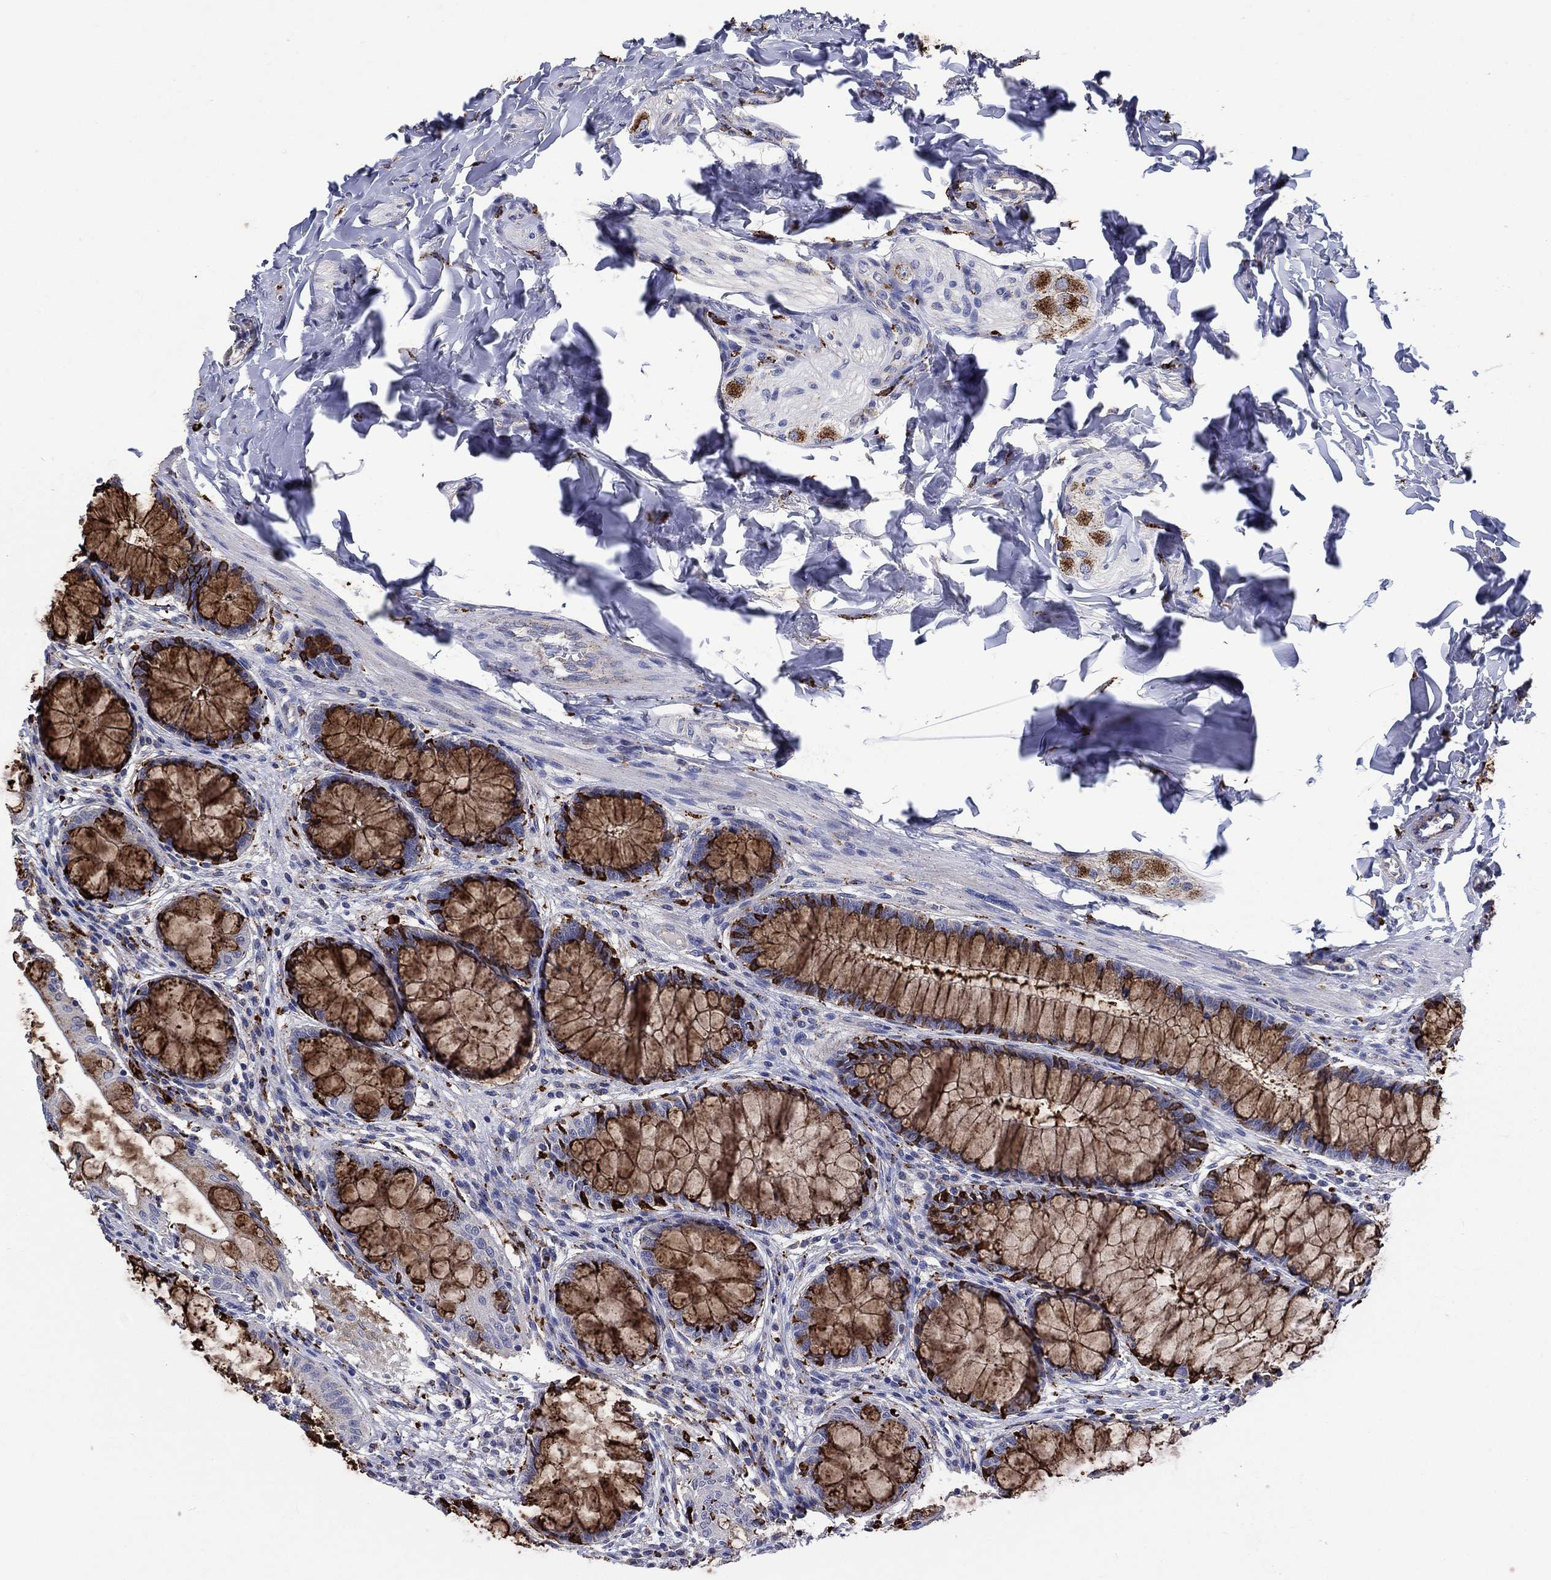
{"staining": {"intensity": "negative", "quantity": "none", "location": "none"}, "tissue": "colon", "cell_type": "Endothelial cells", "image_type": "normal", "snomed": [{"axis": "morphology", "description": "Normal tissue, NOS"}, {"axis": "topography", "description": "Colon"}], "caption": "Protein analysis of benign colon demonstrates no significant positivity in endothelial cells. Brightfield microscopy of IHC stained with DAB (brown) and hematoxylin (blue), captured at high magnification.", "gene": "CTSB", "patient": {"sex": "female", "age": 65}}